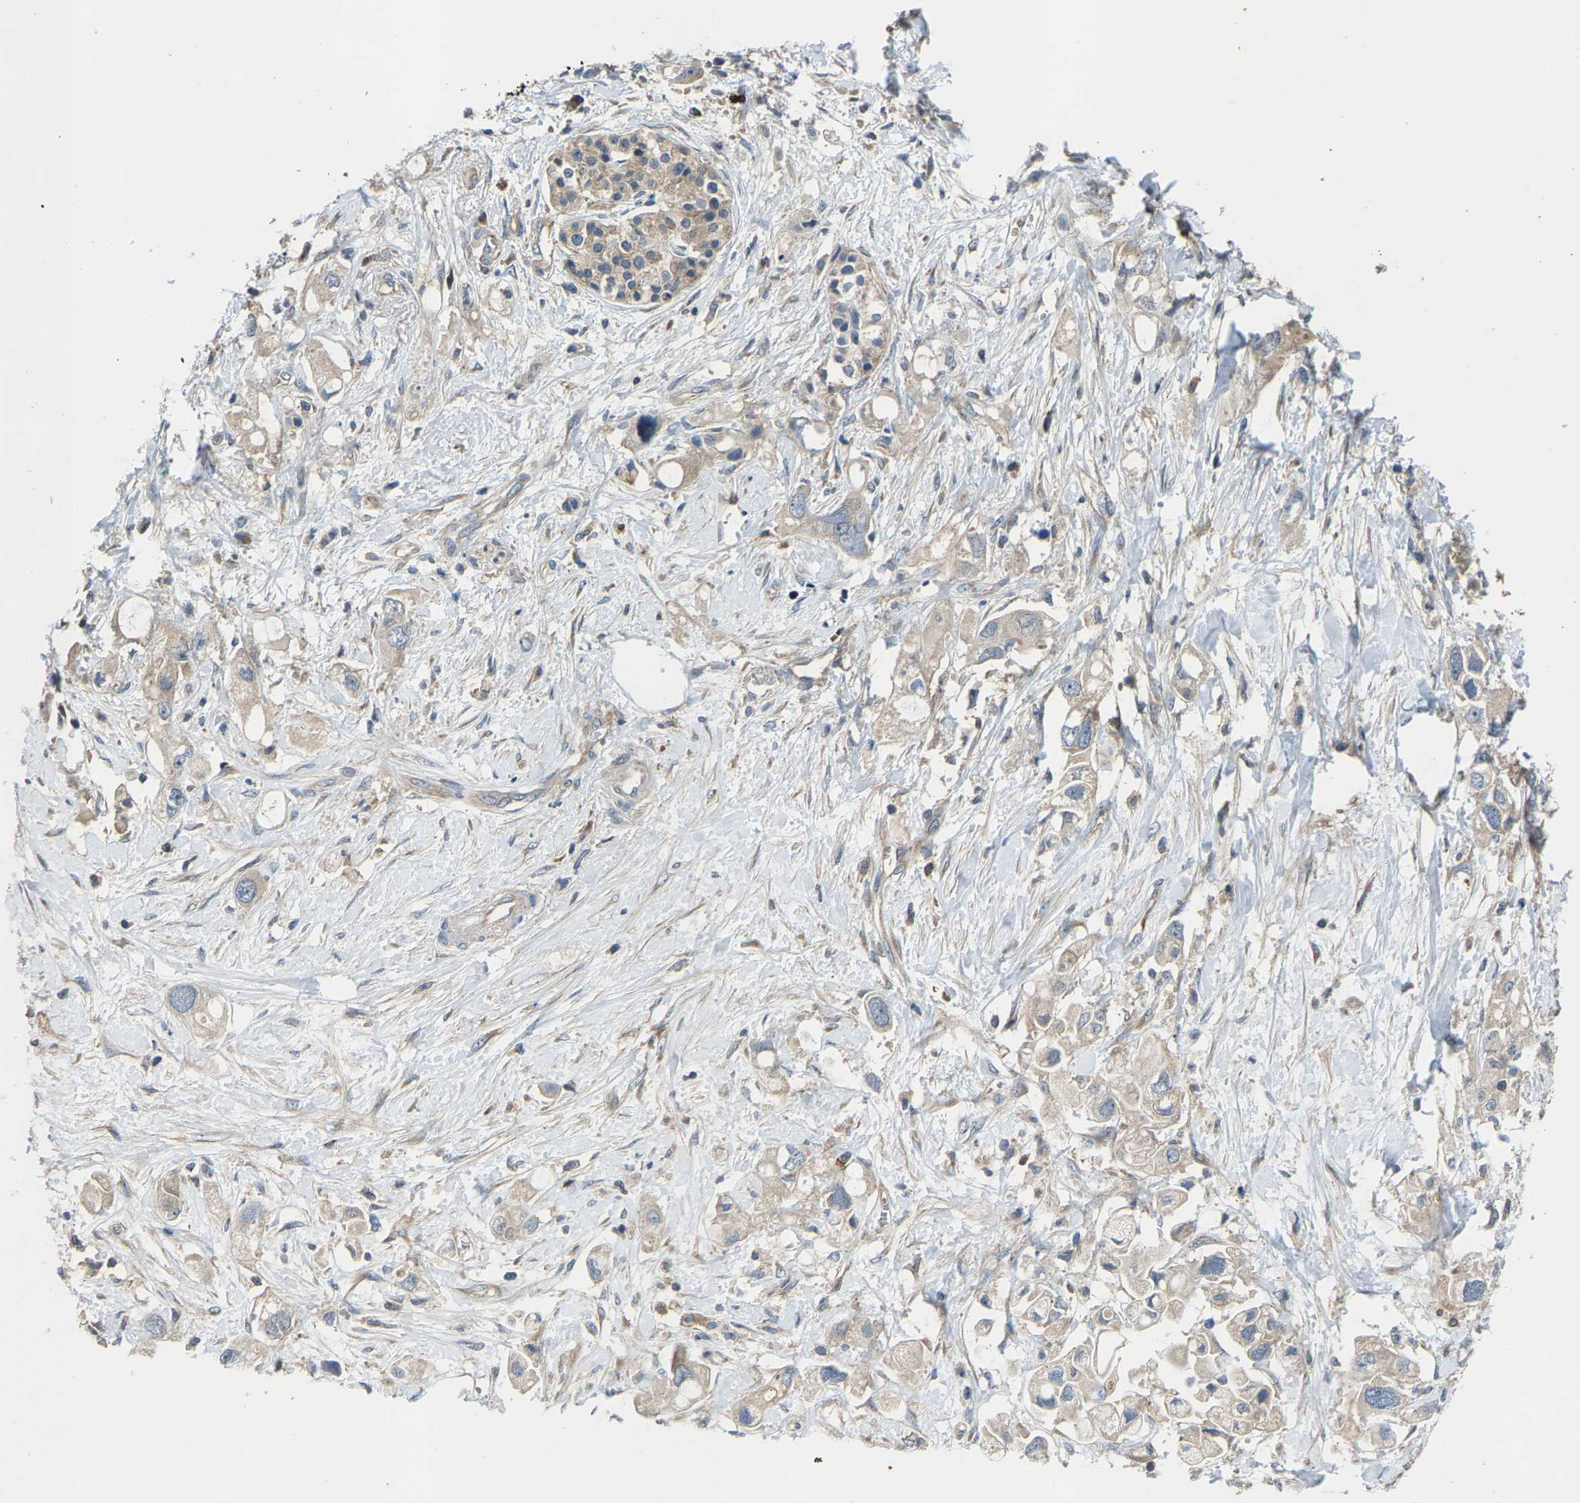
{"staining": {"intensity": "negative", "quantity": "none", "location": "none"}, "tissue": "pancreatic cancer", "cell_type": "Tumor cells", "image_type": "cancer", "snomed": [{"axis": "morphology", "description": "Adenocarcinoma, NOS"}, {"axis": "topography", "description": "Pancreas"}], "caption": "There is no significant staining in tumor cells of pancreatic cancer.", "gene": "AGBL3", "patient": {"sex": "female", "age": 56}}